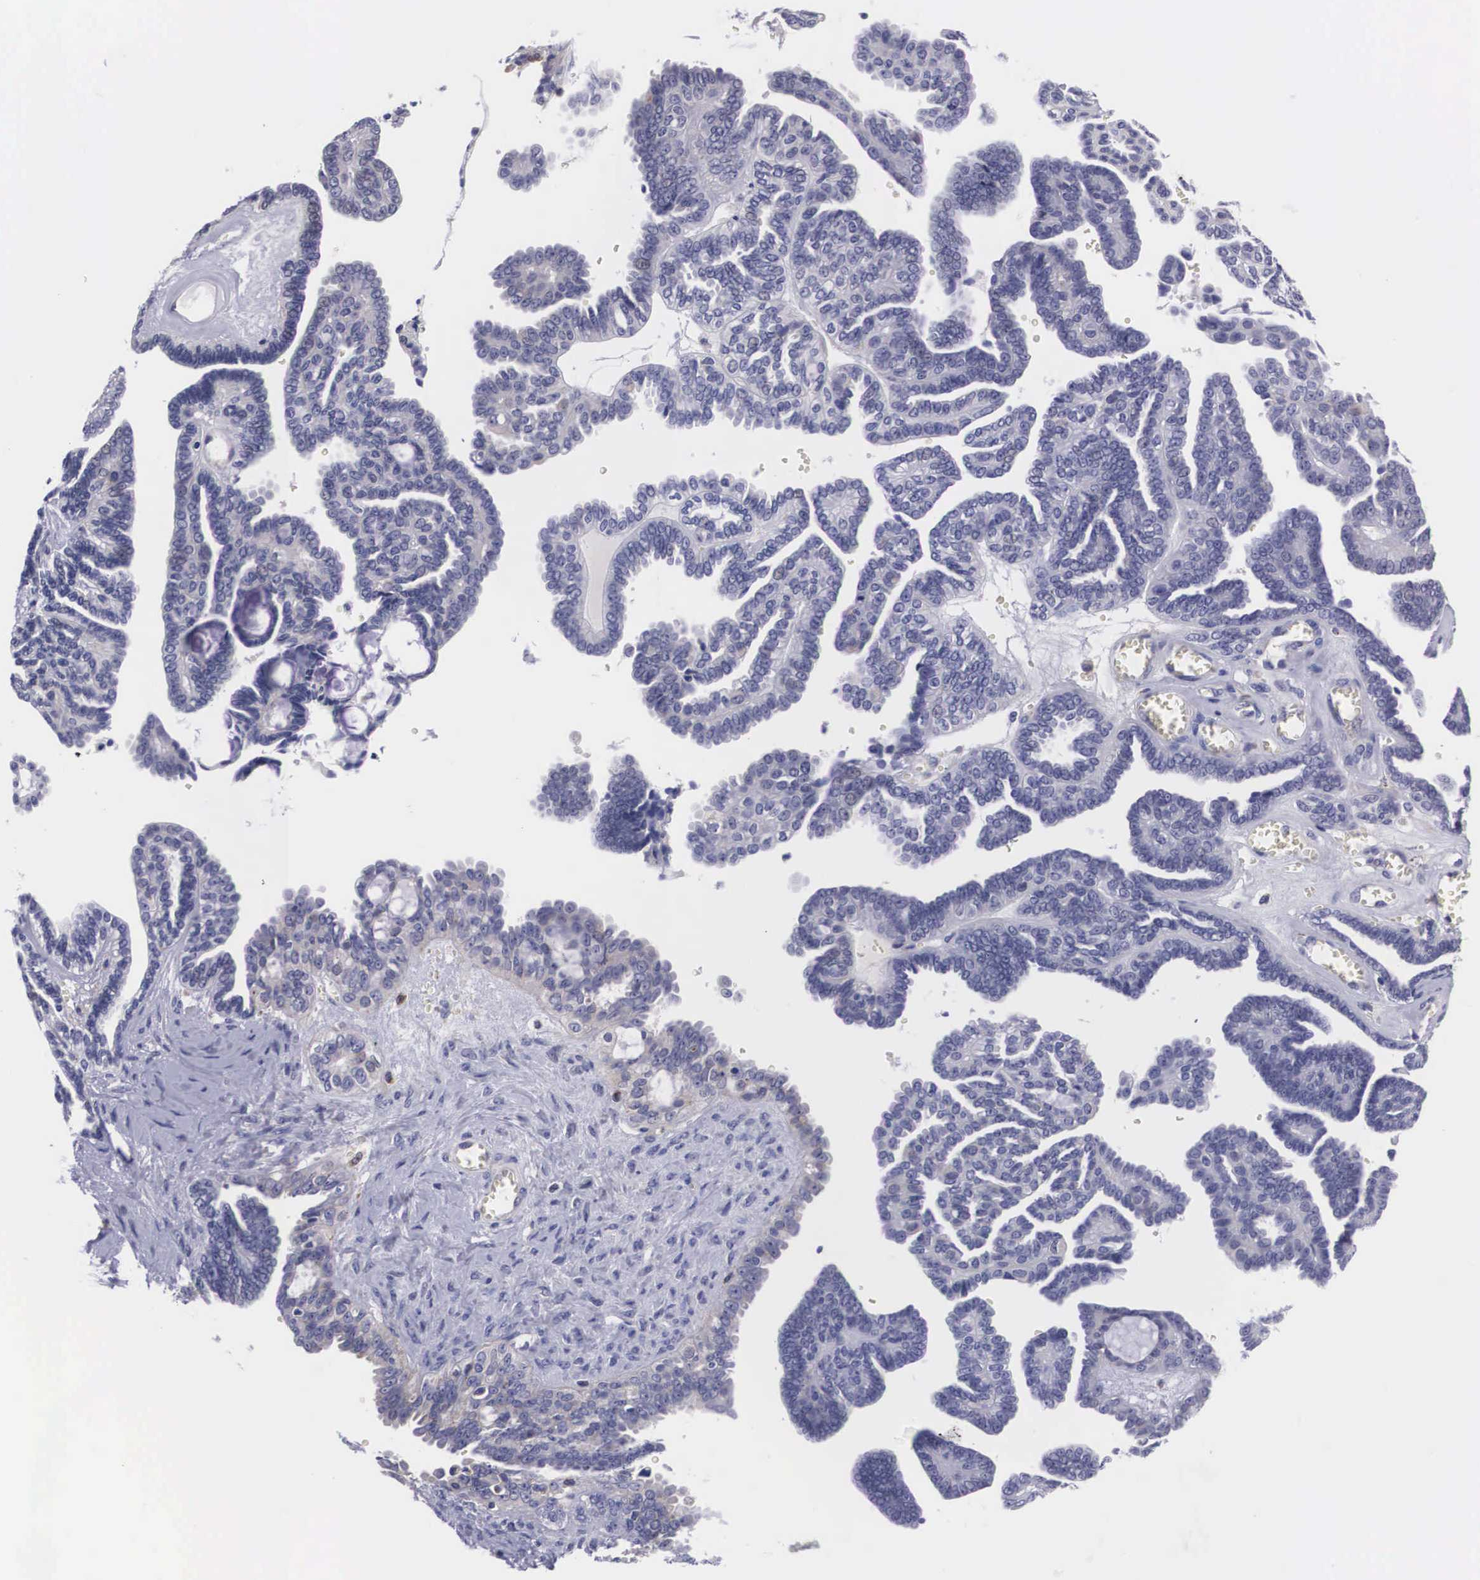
{"staining": {"intensity": "negative", "quantity": "none", "location": "none"}, "tissue": "ovarian cancer", "cell_type": "Tumor cells", "image_type": "cancer", "snomed": [{"axis": "morphology", "description": "Cystadenocarcinoma, serous, NOS"}, {"axis": "topography", "description": "Ovary"}], "caption": "This is a photomicrograph of immunohistochemistry (IHC) staining of serous cystadenocarcinoma (ovarian), which shows no expression in tumor cells.", "gene": "CRELD2", "patient": {"sex": "female", "age": 71}}